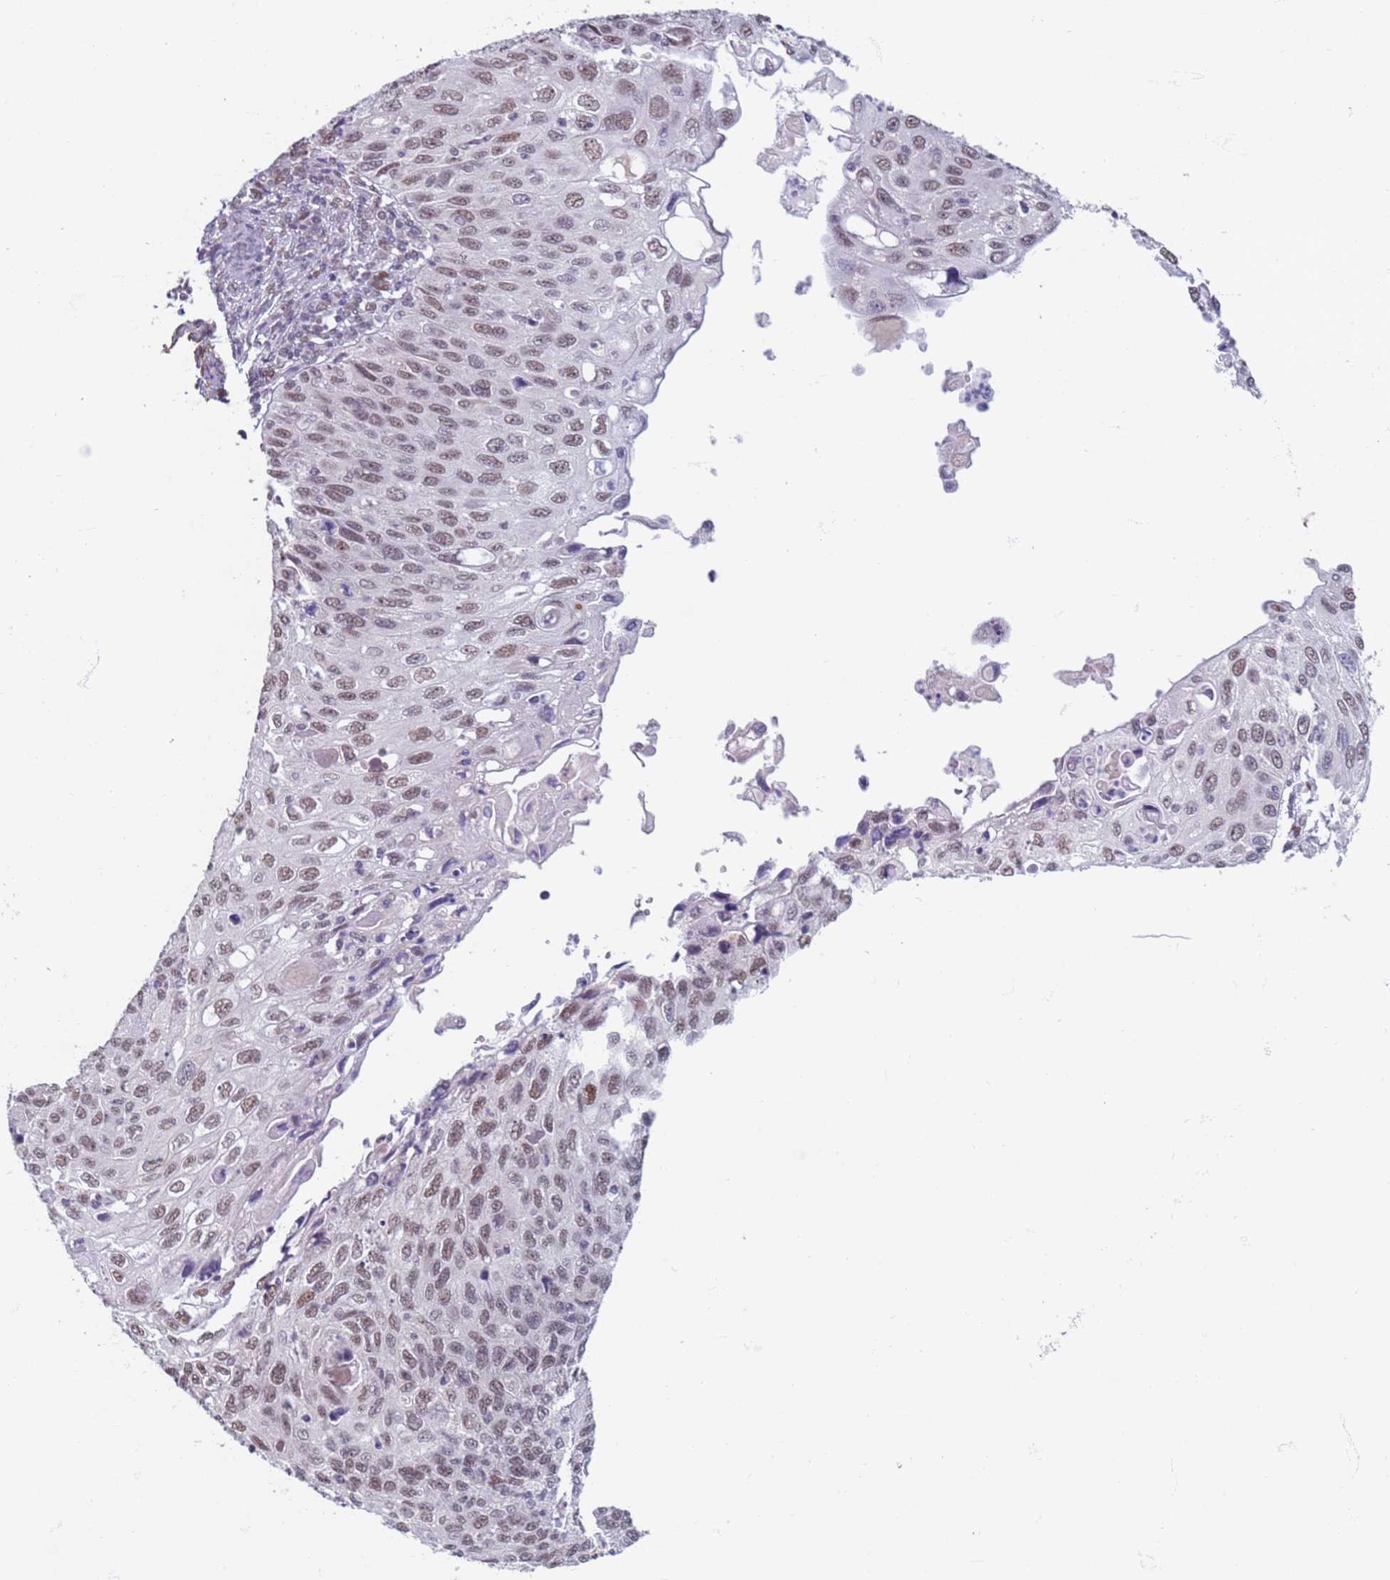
{"staining": {"intensity": "moderate", "quantity": ">75%", "location": "nuclear"}, "tissue": "cervical cancer", "cell_type": "Tumor cells", "image_type": "cancer", "snomed": [{"axis": "morphology", "description": "Squamous cell carcinoma, NOS"}, {"axis": "topography", "description": "Cervix"}], "caption": "A brown stain shows moderate nuclear expression of a protein in cervical cancer (squamous cell carcinoma) tumor cells.", "gene": "SAE1", "patient": {"sex": "female", "age": 70}}